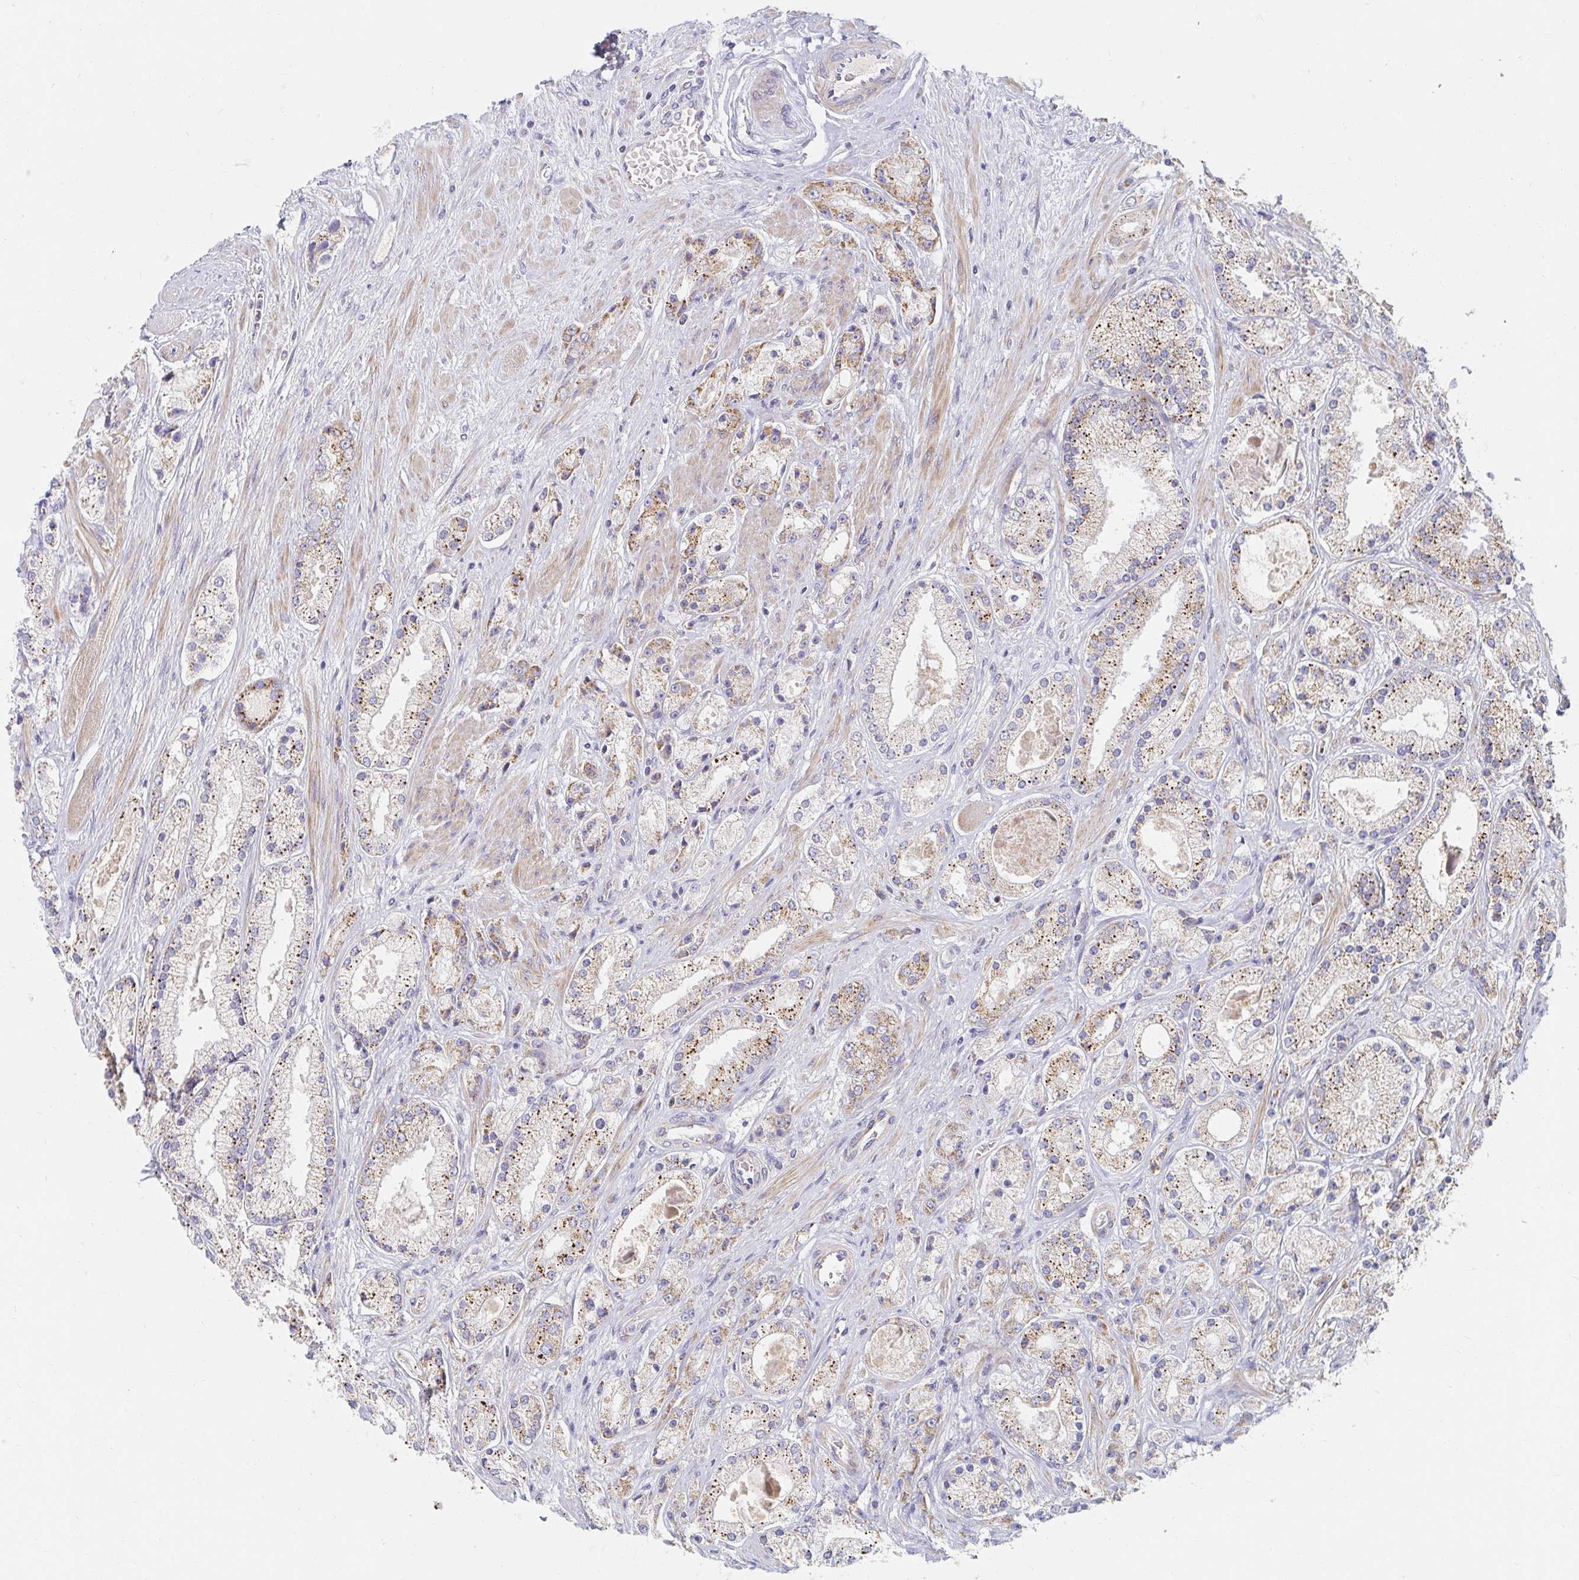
{"staining": {"intensity": "moderate", "quantity": ">75%", "location": "cytoplasmic/membranous"}, "tissue": "prostate cancer", "cell_type": "Tumor cells", "image_type": "cancer", "snomed": [{"axis": "morphology", "description": "Adenocarcinoma, High grade"}, {"axis": "topography", "description": "Prostate"}], "caption": "An immunohistochemistry micrograph of neoplastic tissue is shown. Protein staining in brown shows moderate cytoplasmic/membranous positivity in prostate cancer (adenocarcinoma (high-grade)) within tumor cells.", "gene": "MAVS", "patient": {"sex": "male", "age": 67}}